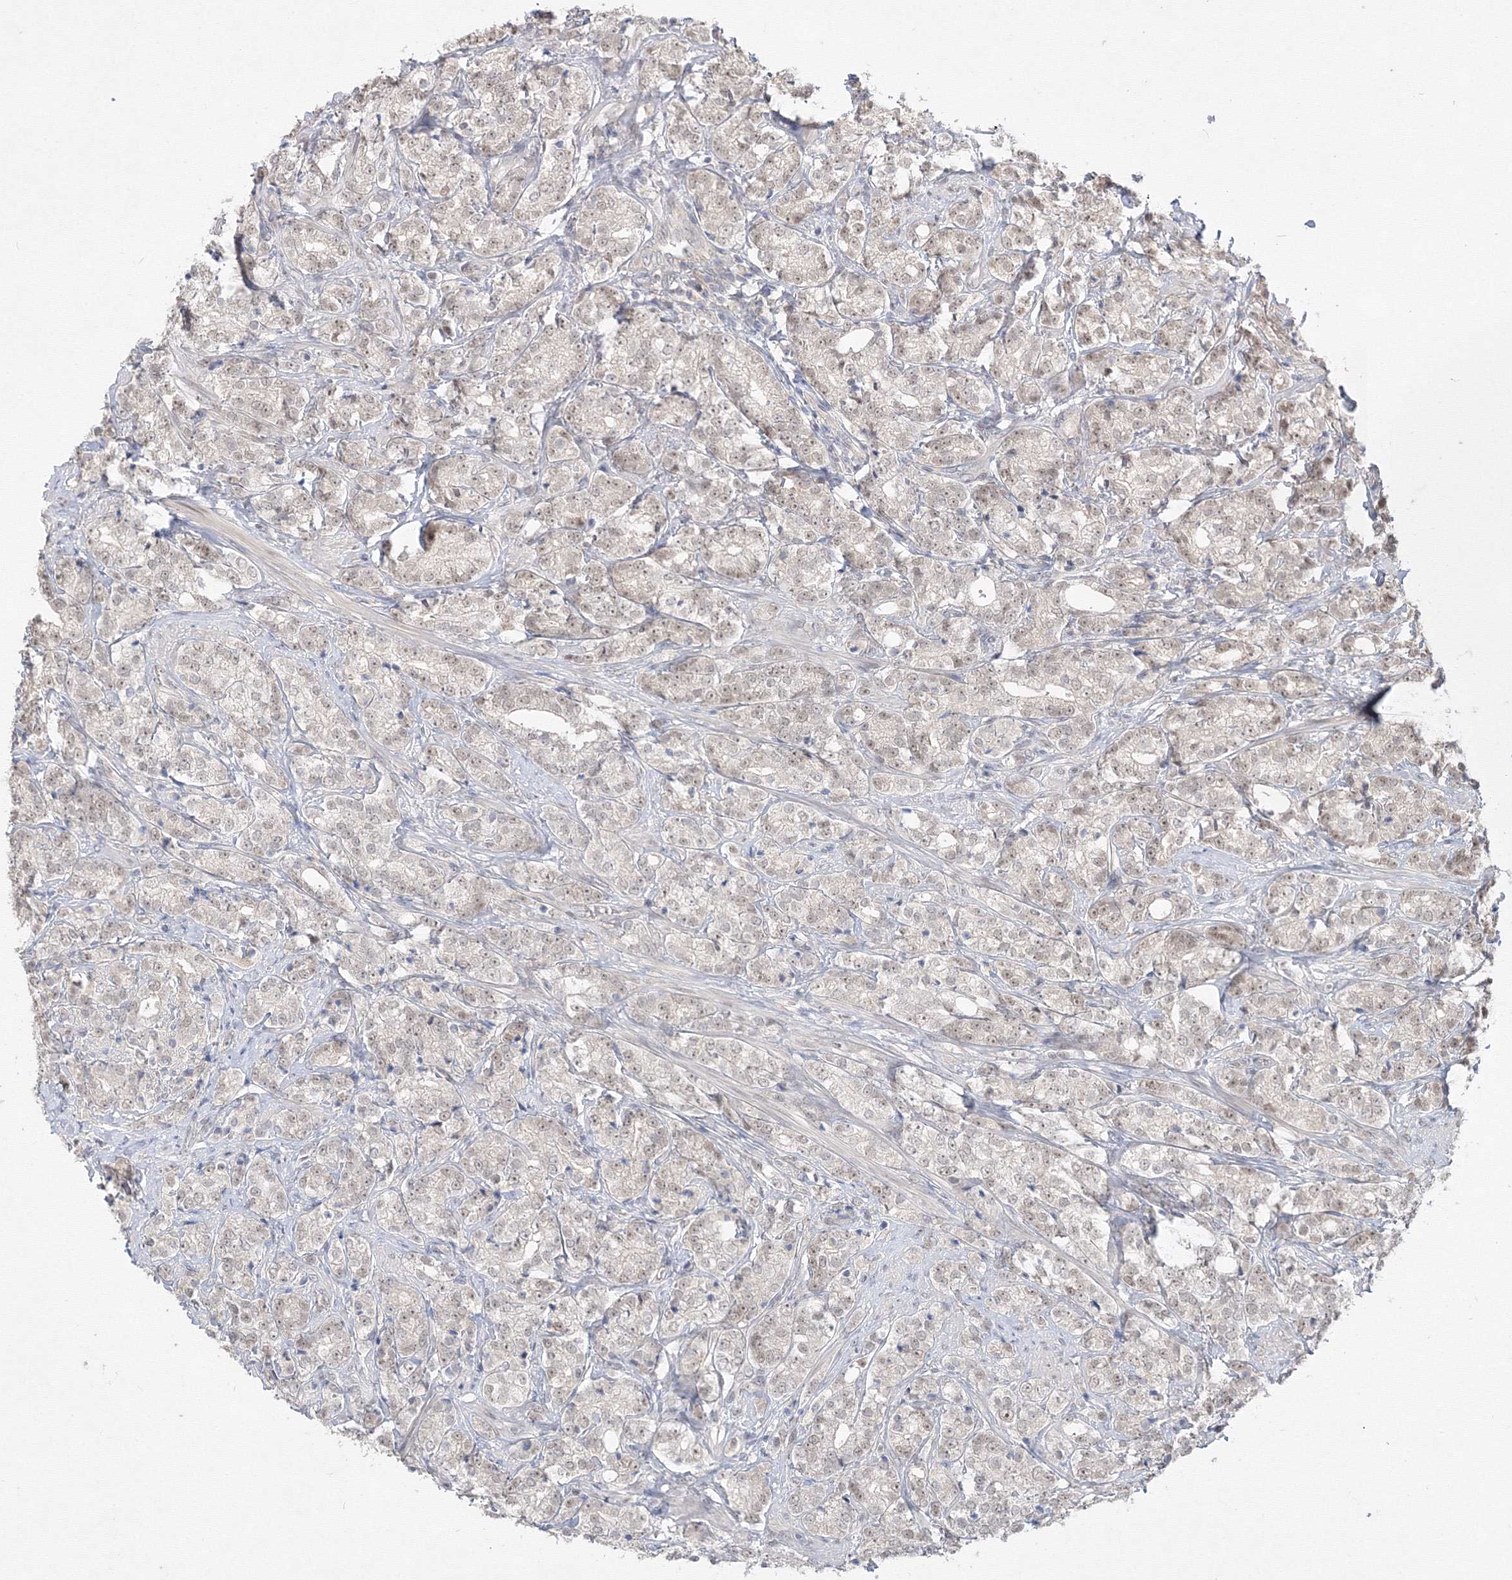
{"staining": {"intensity": "weak", "quantity": "<25%", "location": "nuclear"}, "tissue": "prostate cancer", "cell_type": "Tumor cells", "image_type": "cancer", "snomed": [{"axis": "morphology", "description": "Adenocarcinoma, High grade"}, {"axis": "topography", "description": "Prostate"}], "caption": "The histopathology image reveals no staining of tumor cells in prostate cancer (high-grade adenocarcinoma).", "gene": "COPS4", "patient": {"sex": "male", "age": 69}}